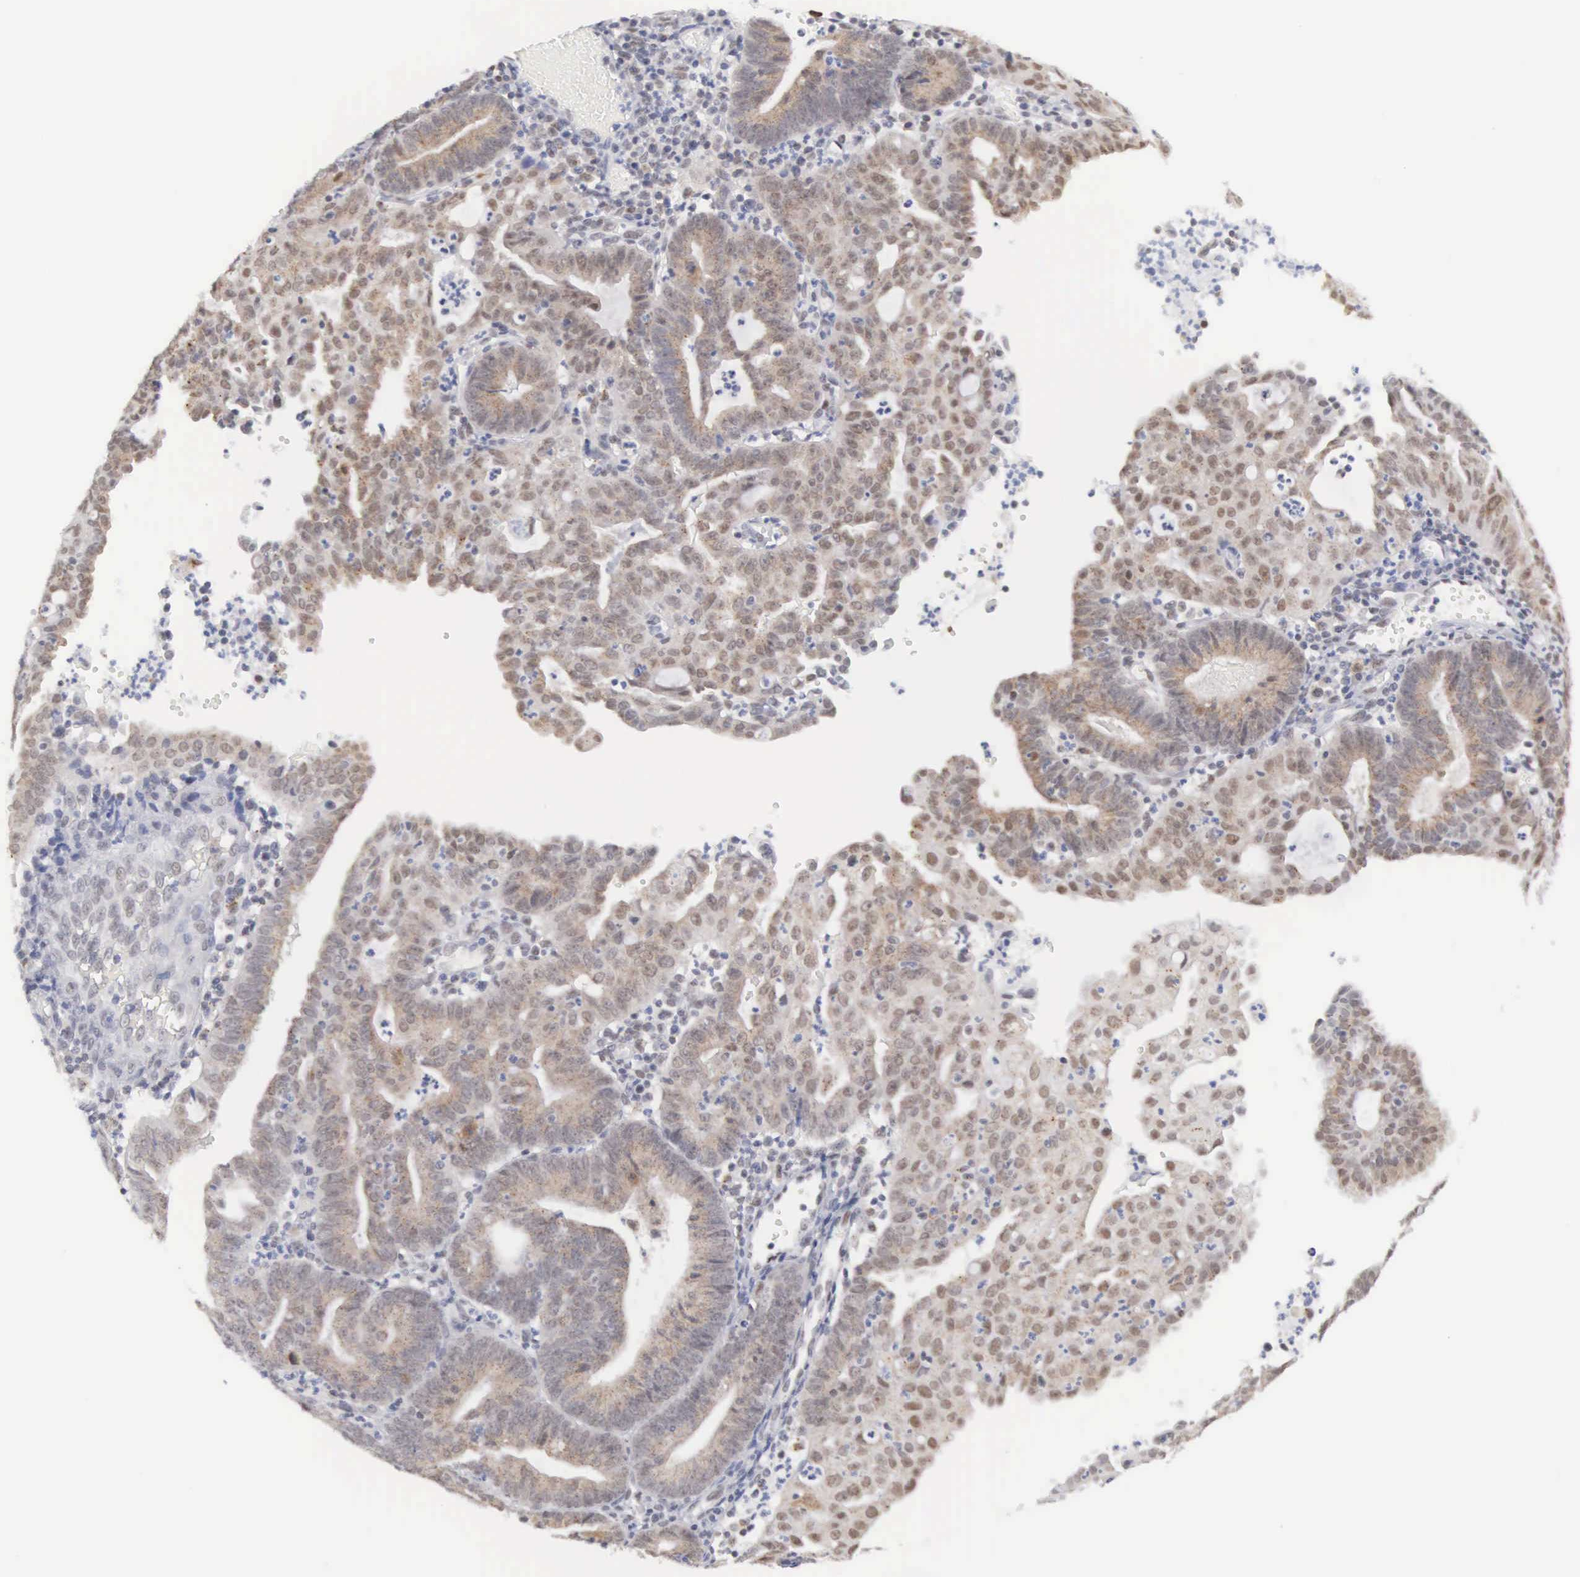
{"staining": {"intensity": "weak", "quantity": ">75%", "location": "cytoplasmic/membranous,nuclear"}, "tissue": "endometrial cancer", "cell_type": "Tumor cells", "image_type": "cancer", "snomed": [{"axis": "morphology", "description": "Adenocarcinoma, NOS"}, {"axis": "topography", "description": "Endometrium"}], "caption": "Immunohistochemistry micrograph of neoplastic tissue: adenocarcinoma (endometrial) stained using IHC exhibits low levels of weak protein expression localized specifically in the cytoplasmic/membranous and nuclear of tumor cells, appearing as a cytoplasmic/membranous and nuclear brown color.", "gene": "MNAT1", "patient": {"sex": "female", "age": 60}}